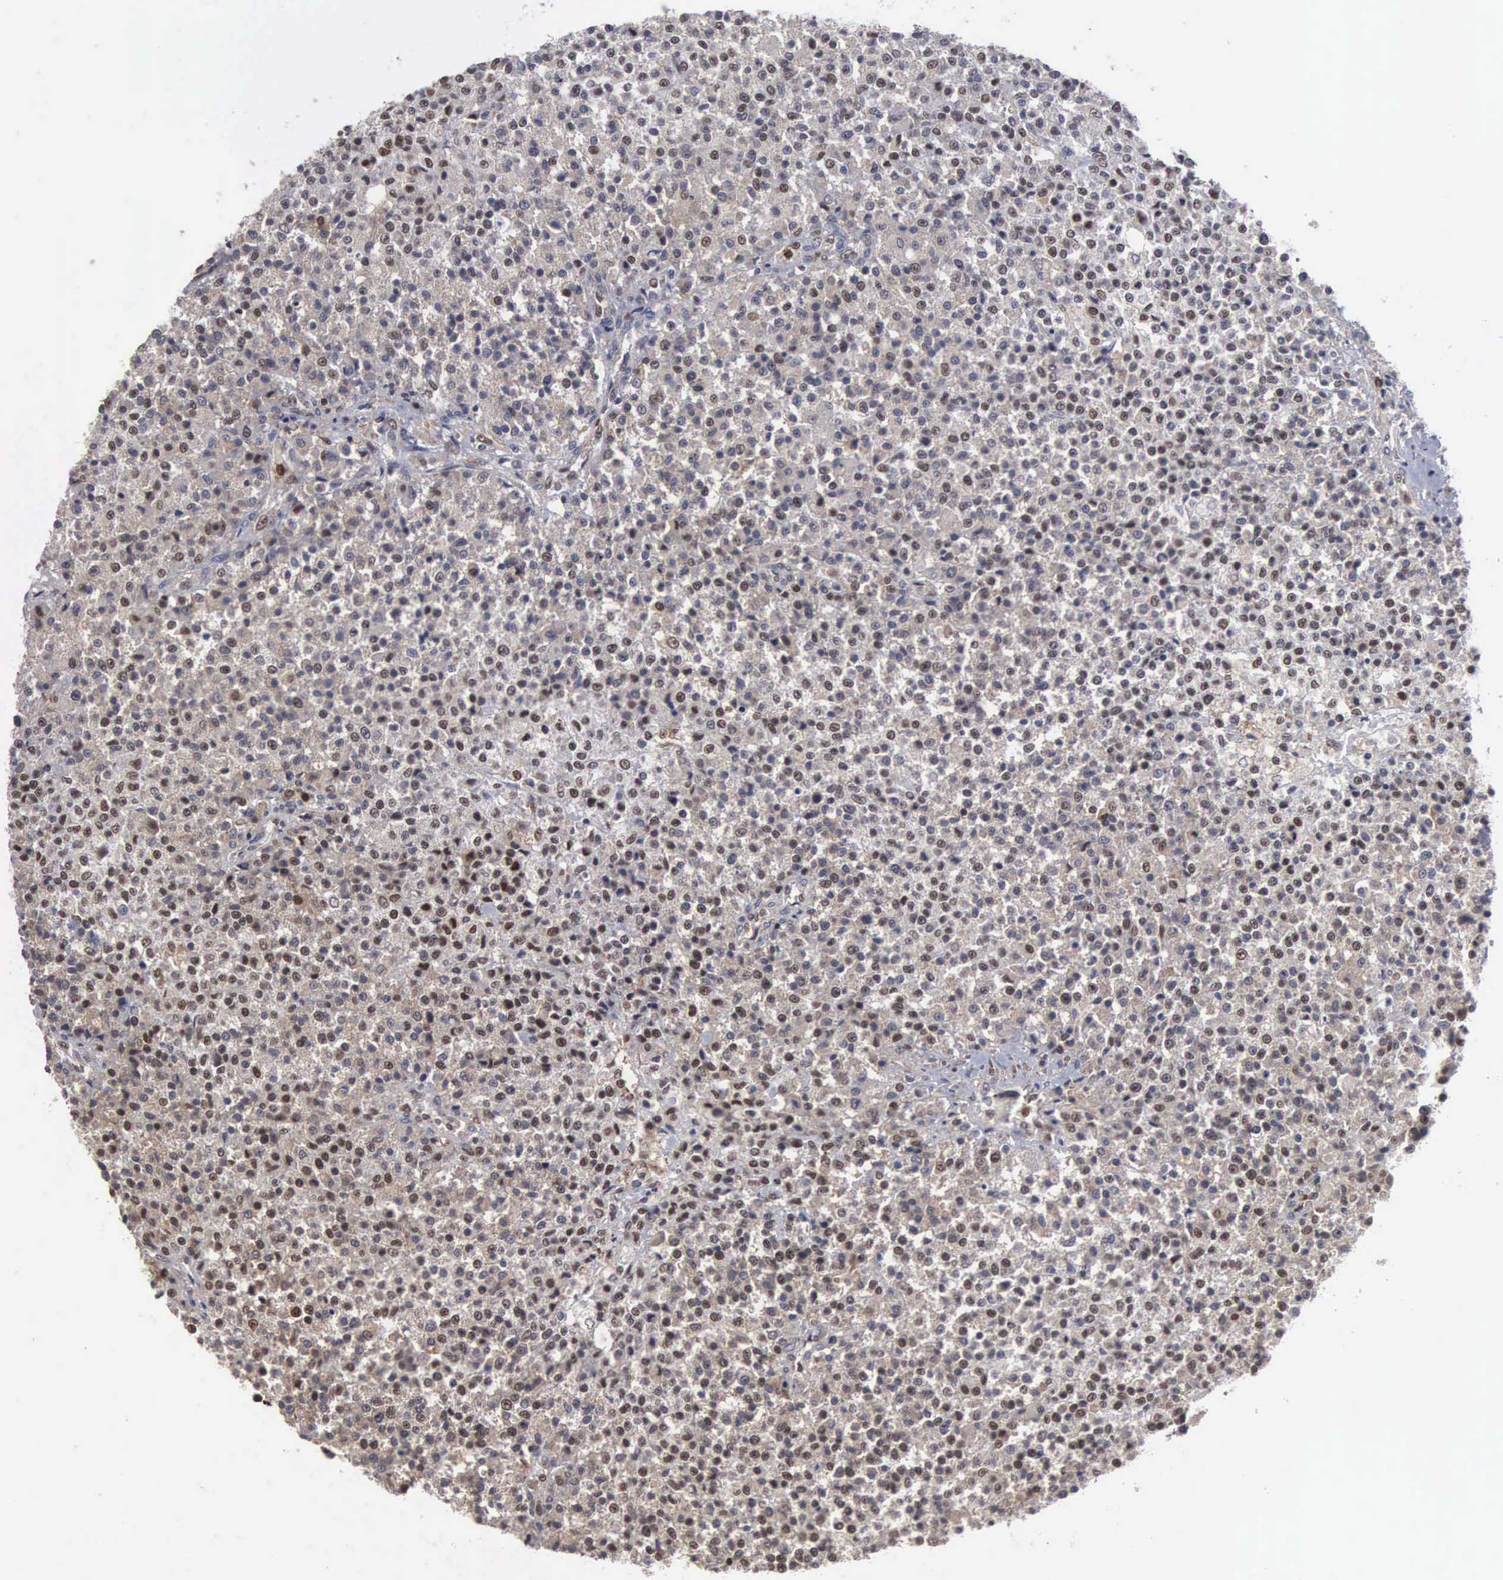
{"staining": {"intensity": "weak", "quantity": "25%-75%", "location": "nuclear"}, "tissue": "testis cancer", "cell_type": "Tumor cells", "image_type": "cancer", "snomed": [{"axis": "morphology", "description": "Seminoma, NOS"}, {"axis": "topography", "description": "Testis"}], "caption": "Human testis cancer stained for a protein (brown) demonstrates weak nuclear positive staining in approximately 25%-75% of tumor cells.", "gene": "TRMT5", "patient": {"sex": "male", "age": 59}}